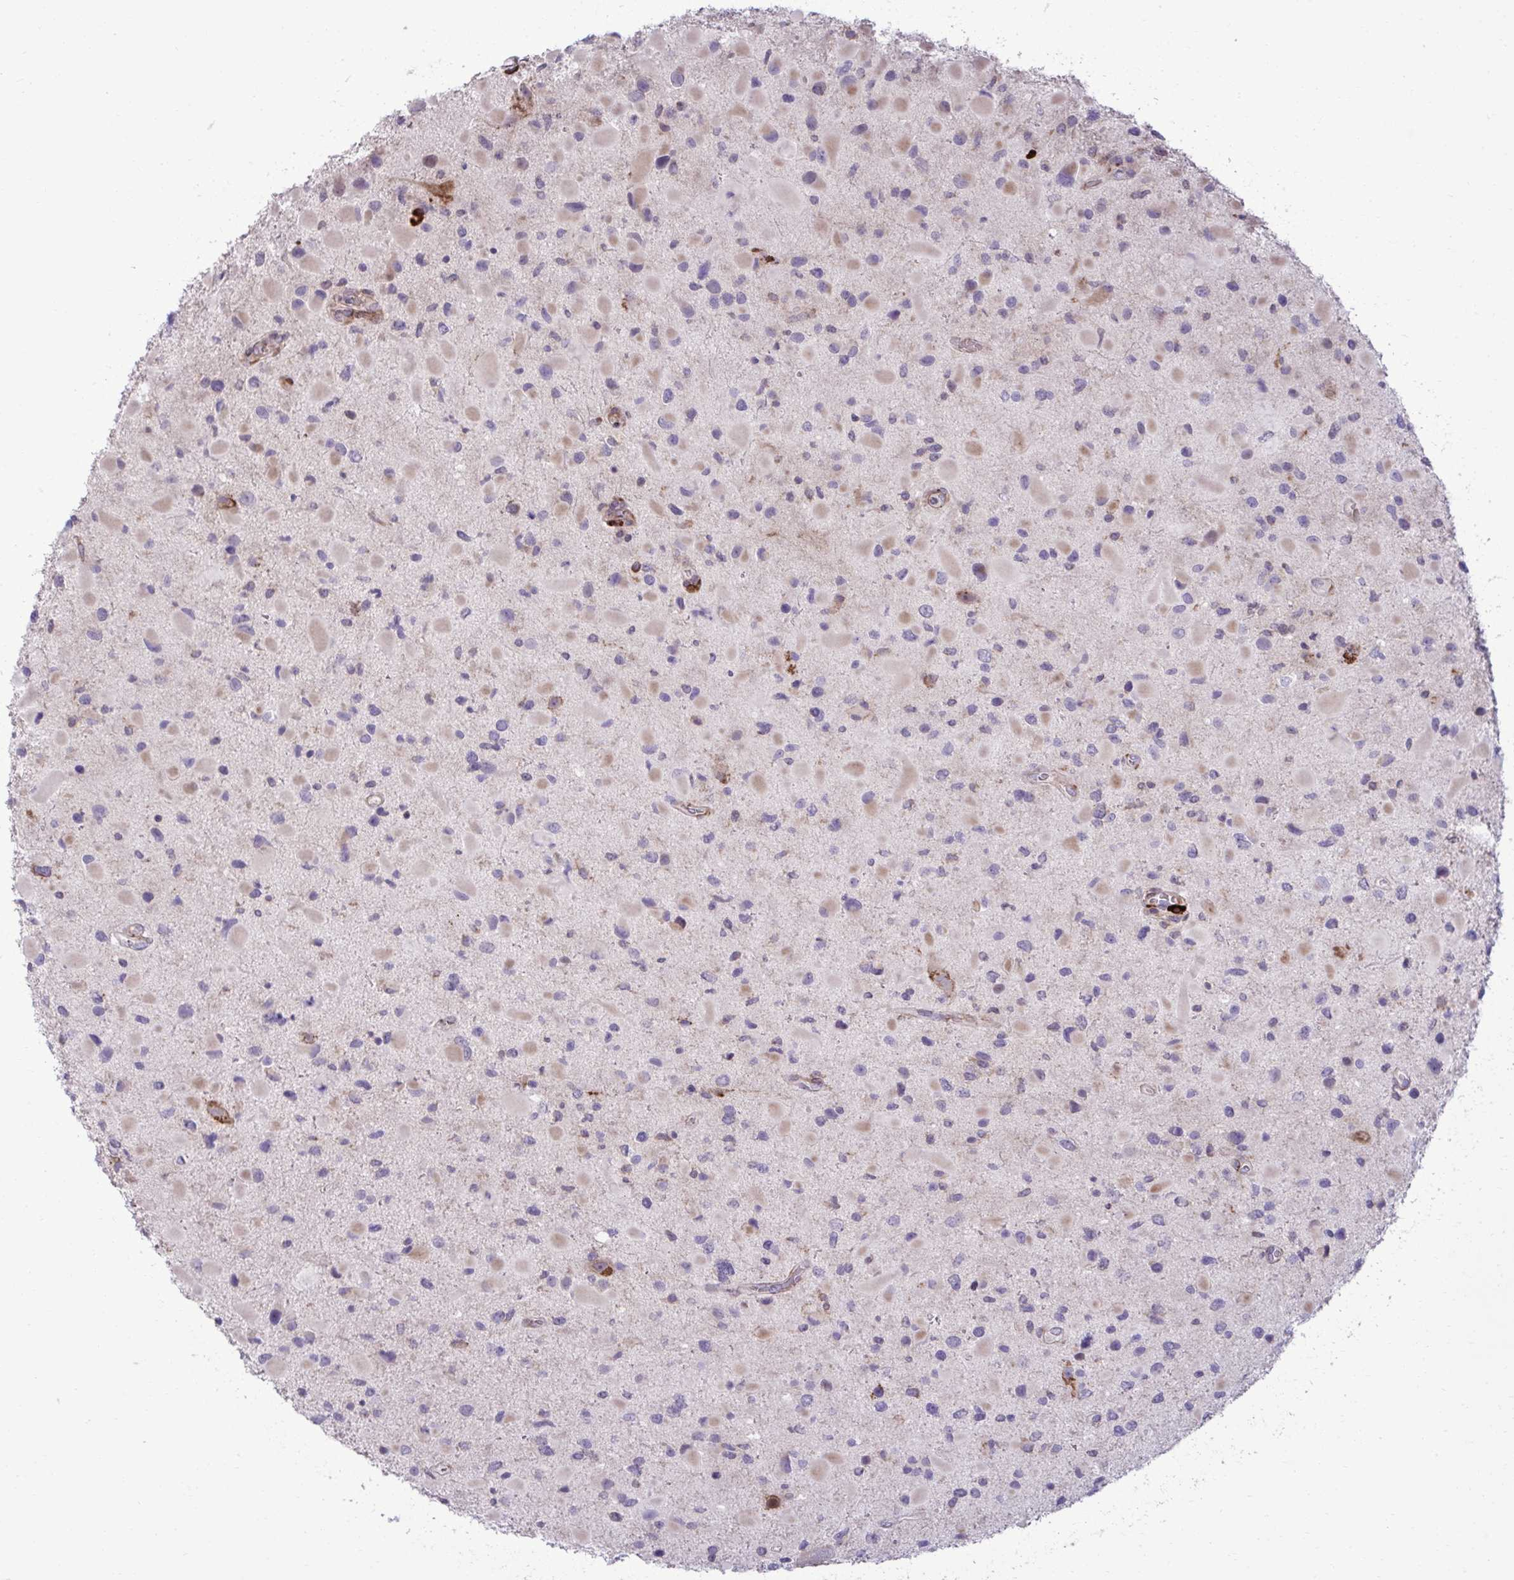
{"staining": {"intensity": "negative", "quantity": "none", "location": "none"}, "tissue": "glioma", "cell_type": "Tumor cells", "image_type": "cancer", "snomed": [{"axis": "morphology", "description": "Glioma, malignant, Low grade"}, {"axis": "topography", "description": "Brain"}], "caption": "DAB immunohistochemical staining of glioma reveals no significant positivity in tumor cells.", "gene": "LIMS1", "patient": {"sex": "female", "age": 32}}